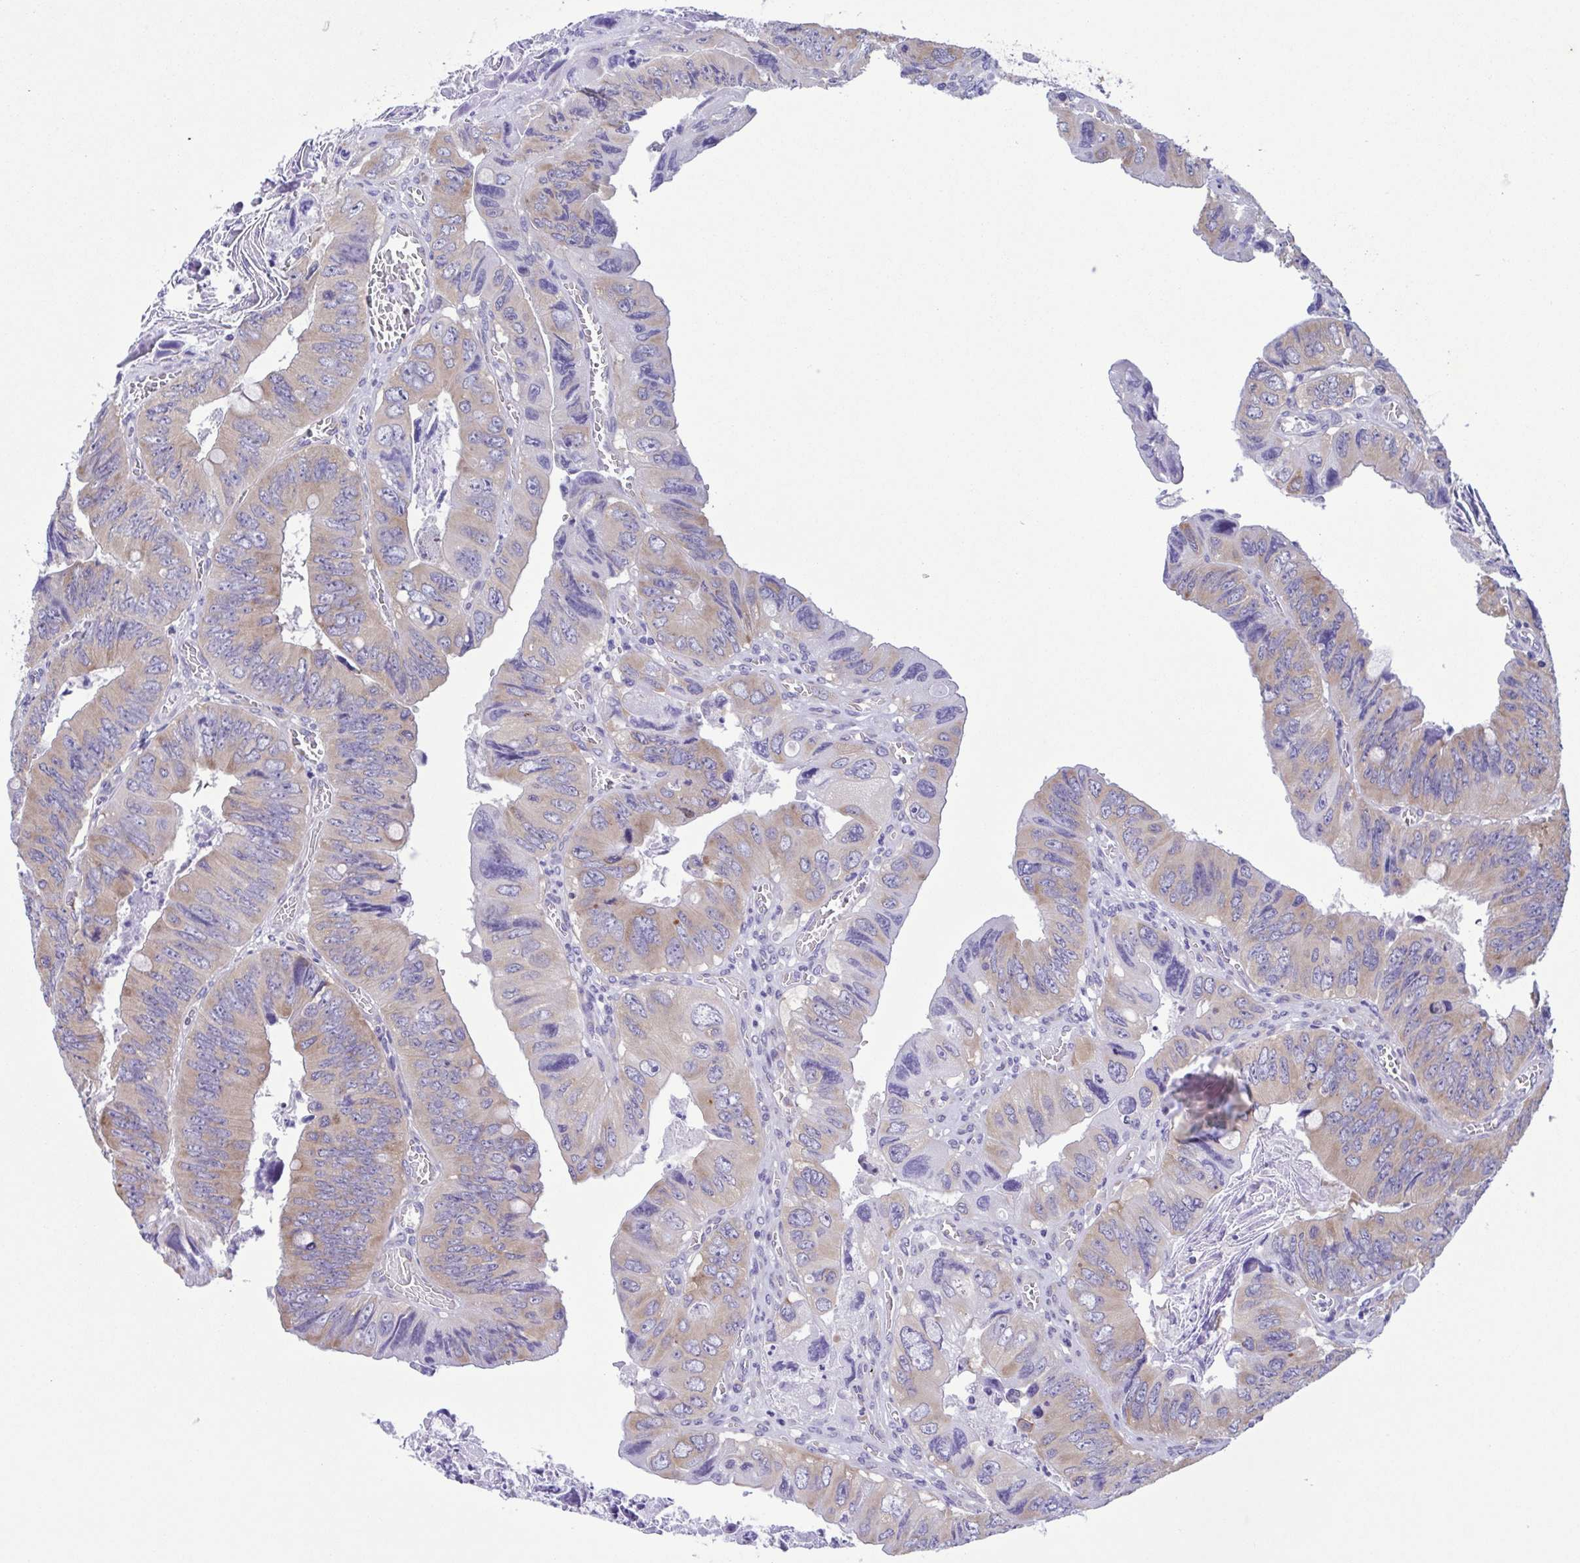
{"staining": {"intensity": "weak", "quantity": ">75%", "location": "cytoplasmic/membranous"}, "tissue": "colorectal cancer", "cell_type": "Tumor cells", "image_type": "cancer", "snomed": [{"axis": "morphology", "description": "Adenocarcinoma, NOS"}, {"axis": "topography", "description": "Colon"}], "caption": "Immunohistochemistry (IHC) (DAB (3,3'-diaminobenzidine)) staining of colorectal cancer demonstrates weak cytoplasmic/membranous protein positivity in about >75% of tumor cells.", "gene": "TNNI3", "patient": {"sex": "female", "age": 84}}